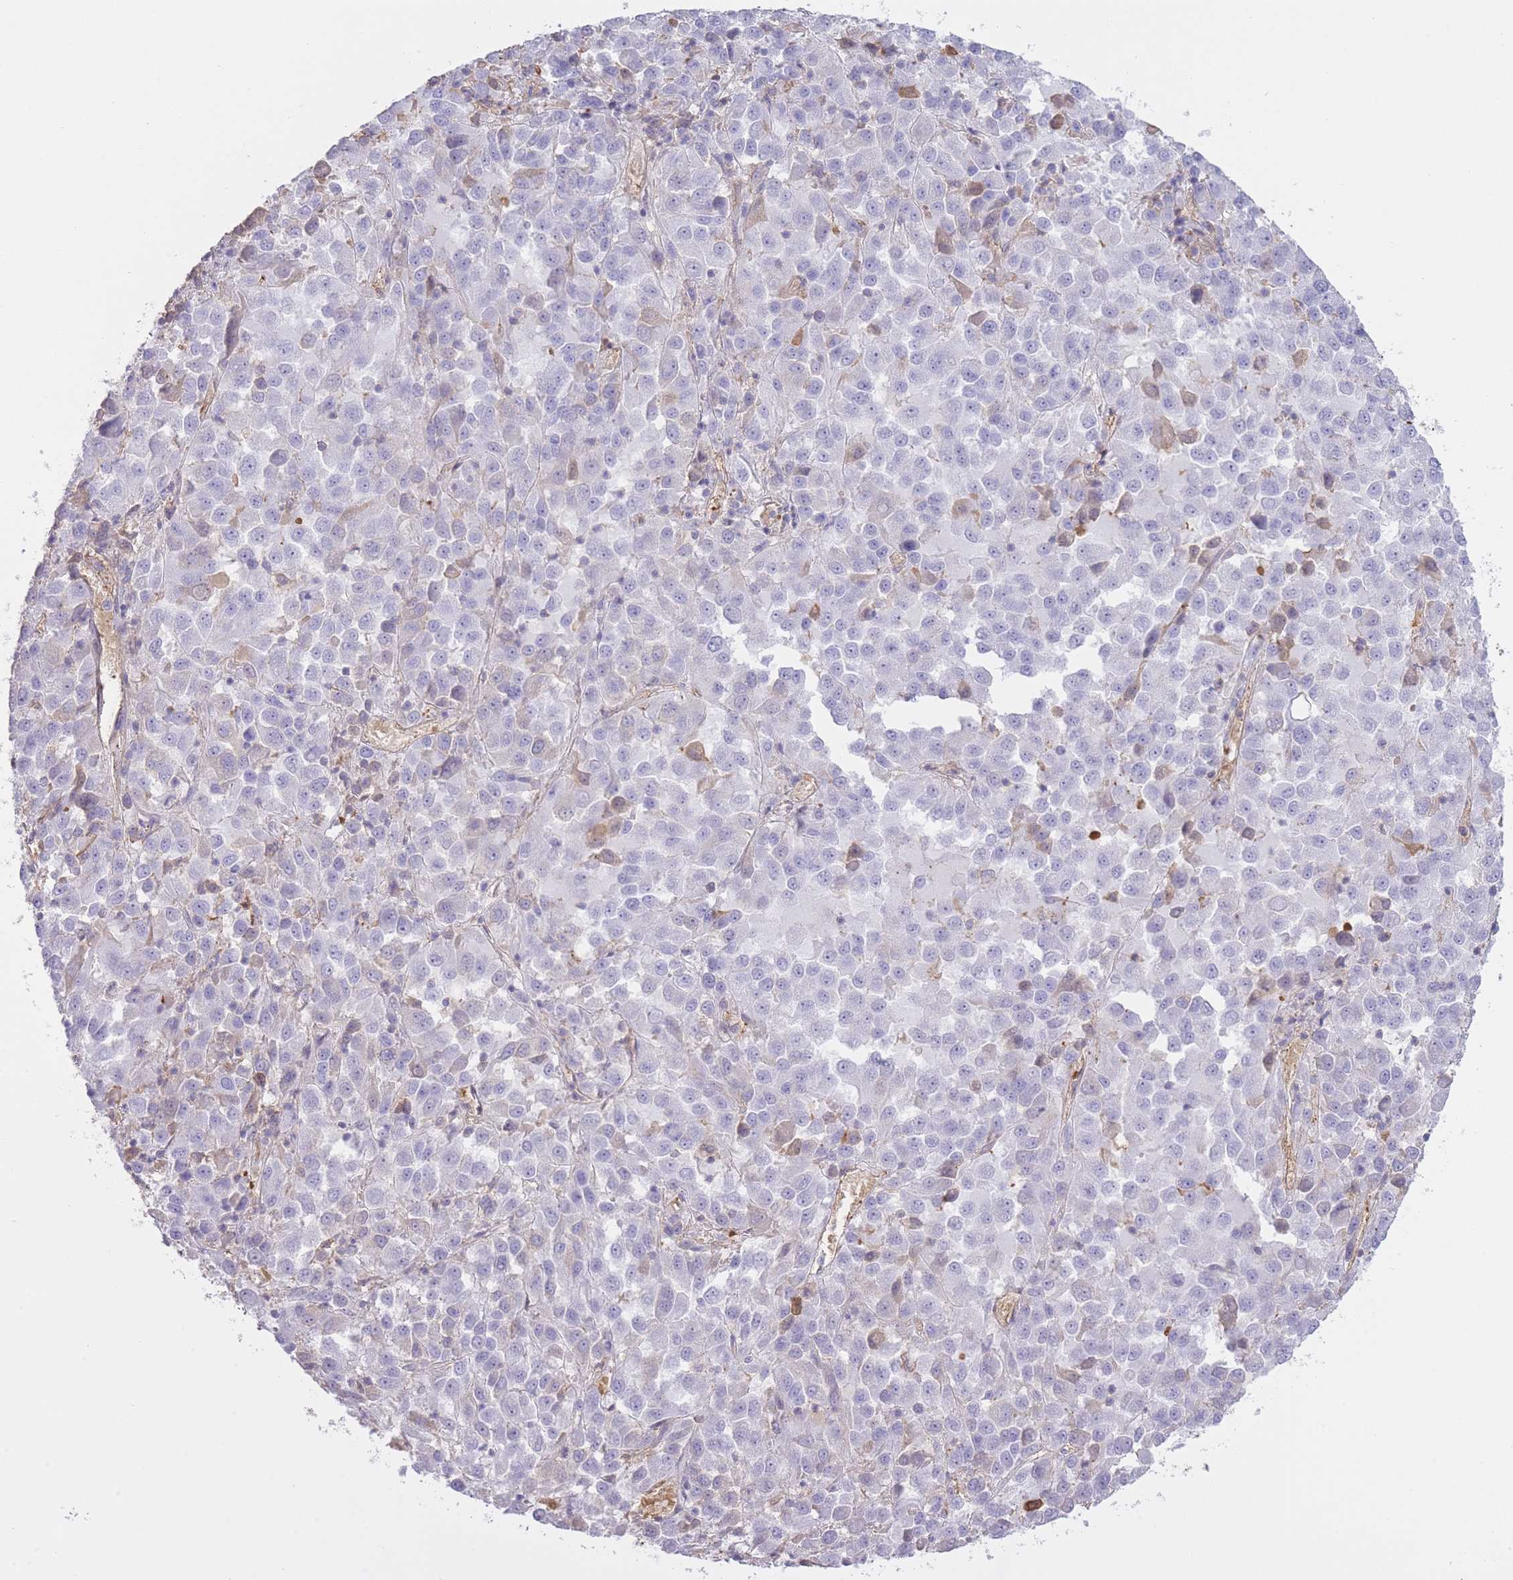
{"staining": {"intensity": "weak", "quantity": "<25%", "location": "cytoplasmic/membranous,nuclear"}, "tissue": "melanoma", "cell_type": "Tumor cells", "image_type": "cancer", "snomed": [{"axis": "morphology", "description": "Malignant melanoma, Metastatic site"}, {"axis": "topography", "description": "Lung"}], "caption": "Tumor cells show no significant staining in melanoma.", "gene": "AP3S2", "patient": {"sex": "male", "age": 64}}